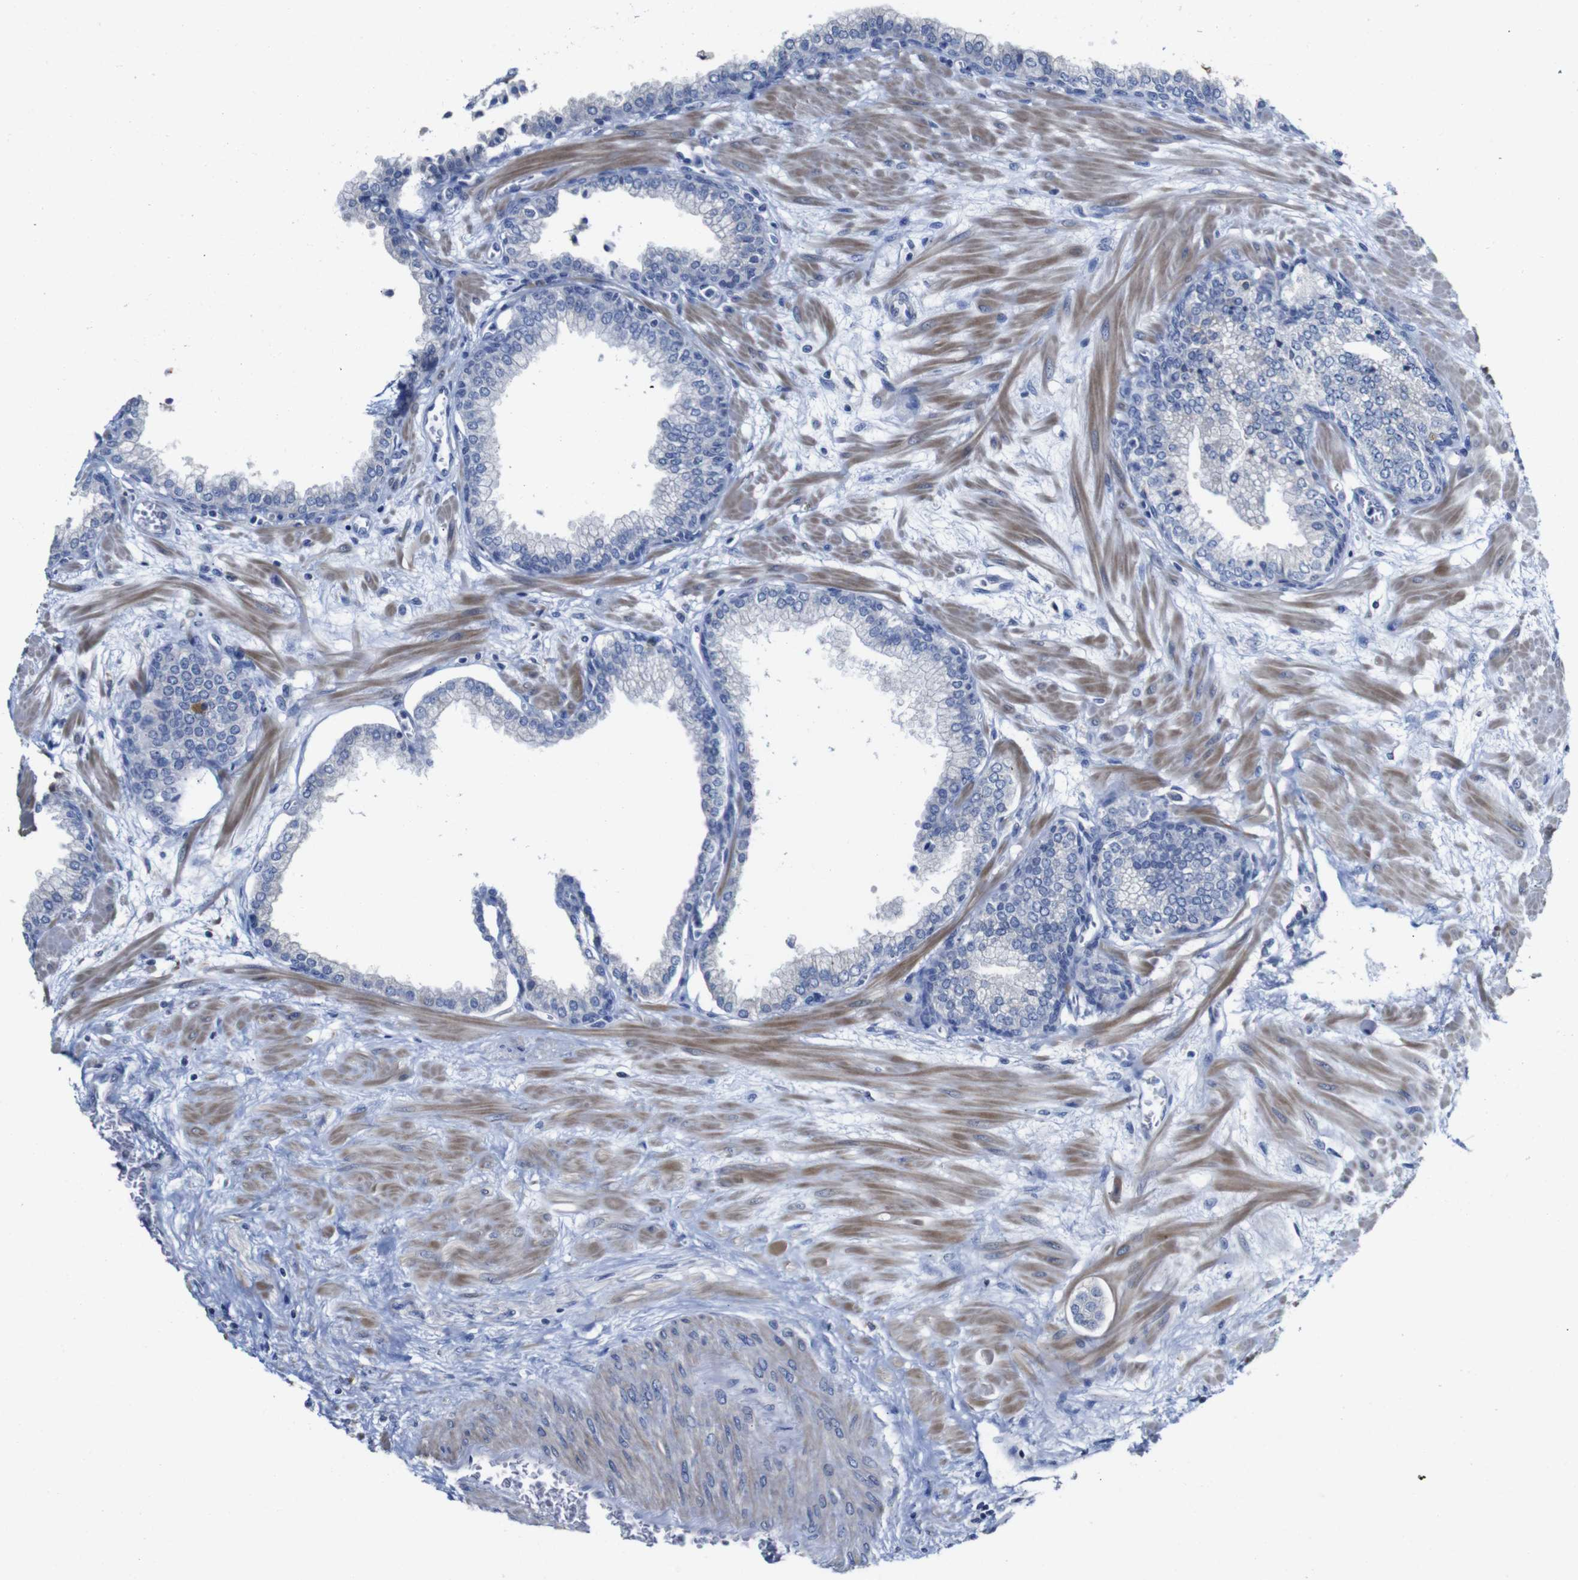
{"staining": {"intensity": "negative", "quantity": "none", "location": "none"}, "tissue": "prostate", "cell_type": "Glandular cells", "image_type": "normal", "snomed": [{"axis": "morphology", "description": "Normal tissue, NOS"}, {"axis": "morphology", "description": "Urothelial carcinoma, Low grade"}, {"axis": "topography", "description": "Urinary bladder"}, {"axis": "topography", "description": "Prostate"}], "caption": "There is no significant staining in glandular cells of prostate. (Immunohistochemistry (ihc), brightfield microscopy, high magnification).", "gene": "TCEAL9", "patient": {"sex": "male", "age": 60}}